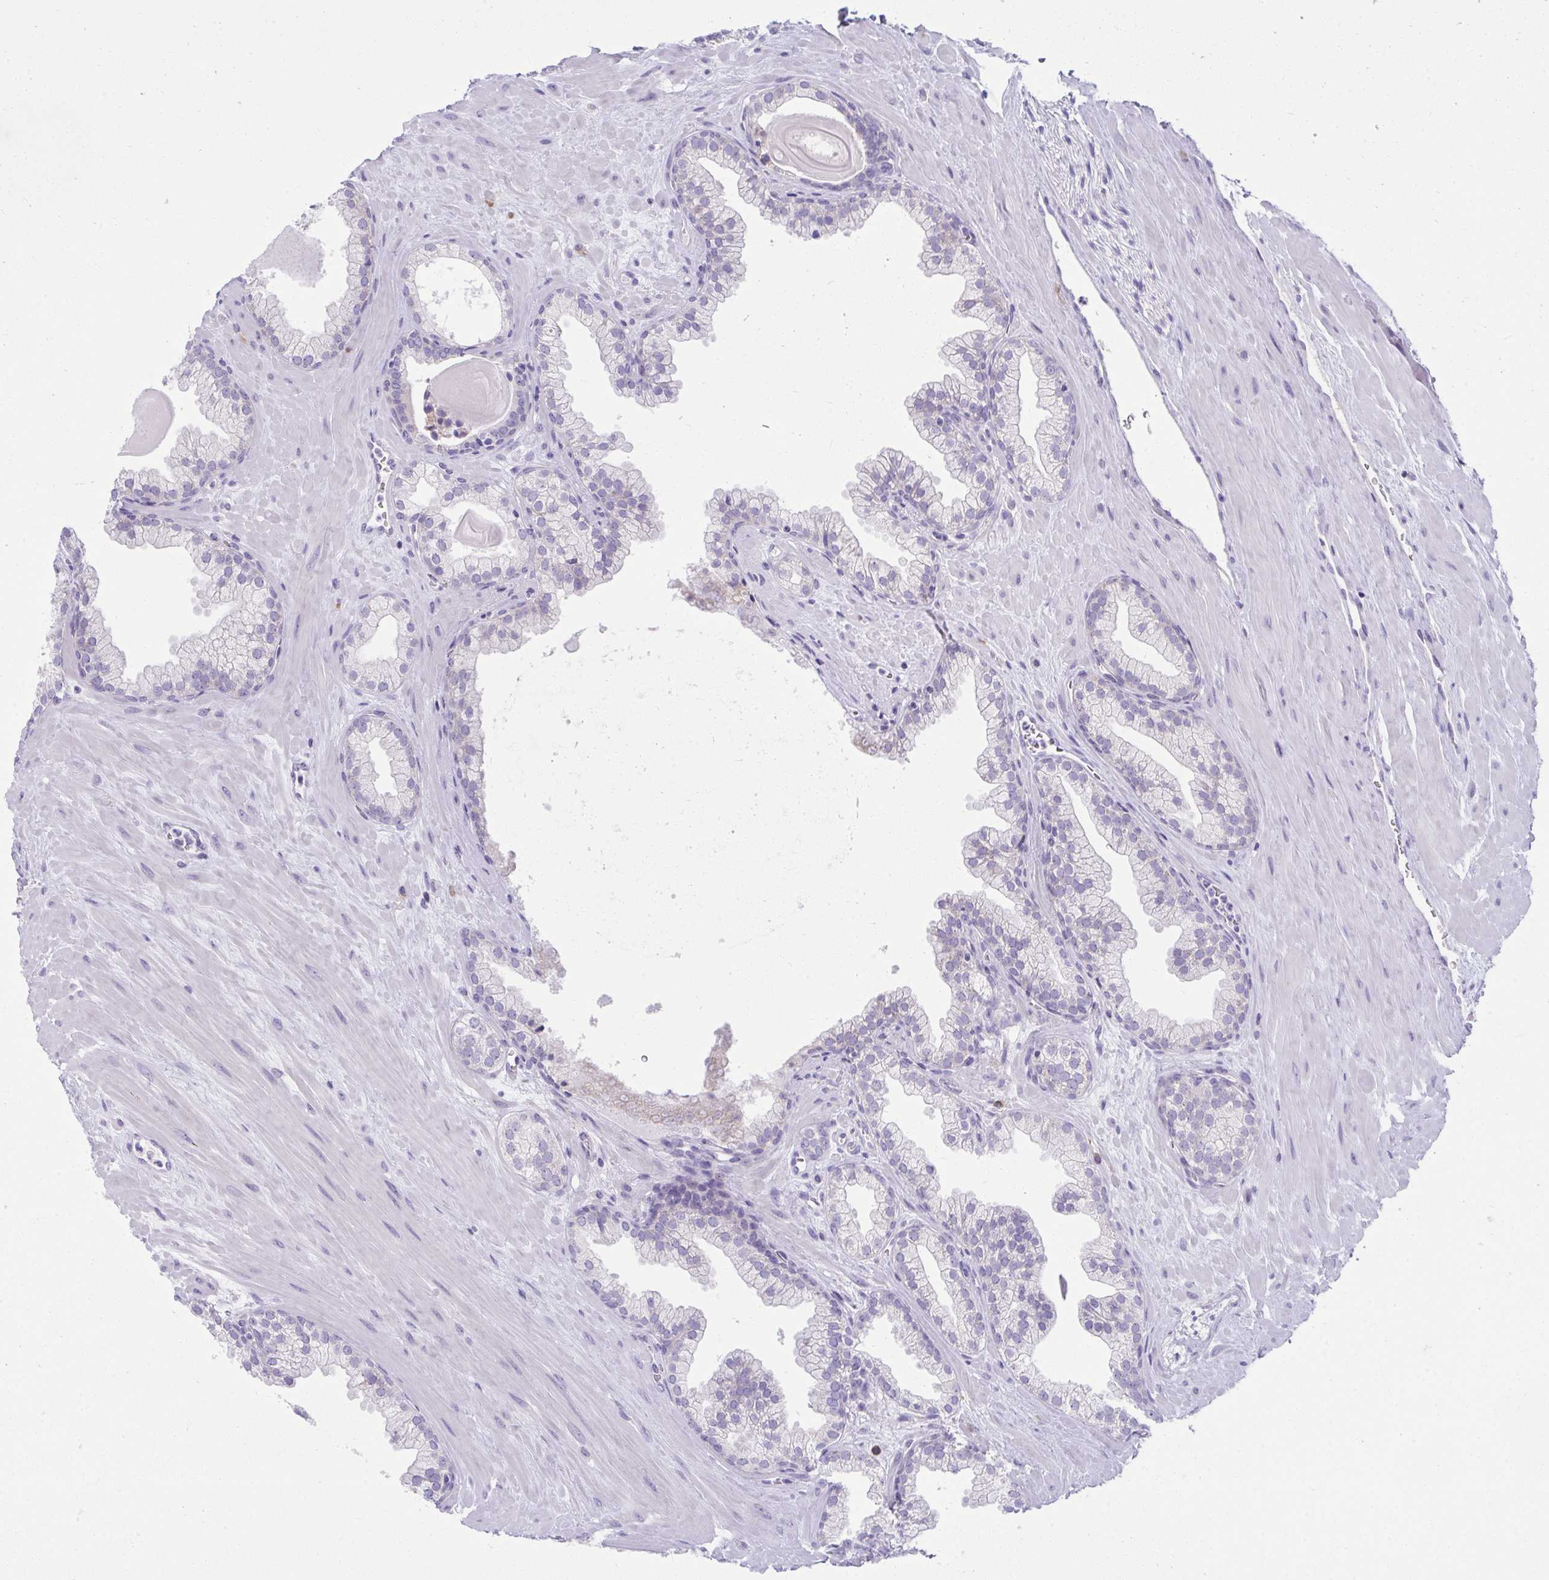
{"staining": {"intensity": "negative", "quantity": "none", "location": "none"}, "tissue": "prostate", "cell_type": "Glandular cells", "image_type": "normal", "snomed": [{"axis": "morphology", "description": "Normal tissue, NOS"}, {"axis": "topography", "description": "Prostate"}, {"axis": "topography", "description": "Peripheral nerve tissue"}], "caption": "Image shows no protein positivity in glandular cells of unremarkable prostate.", "gene": "FASLG", "patient": {"sex": "male", "age": 61}}